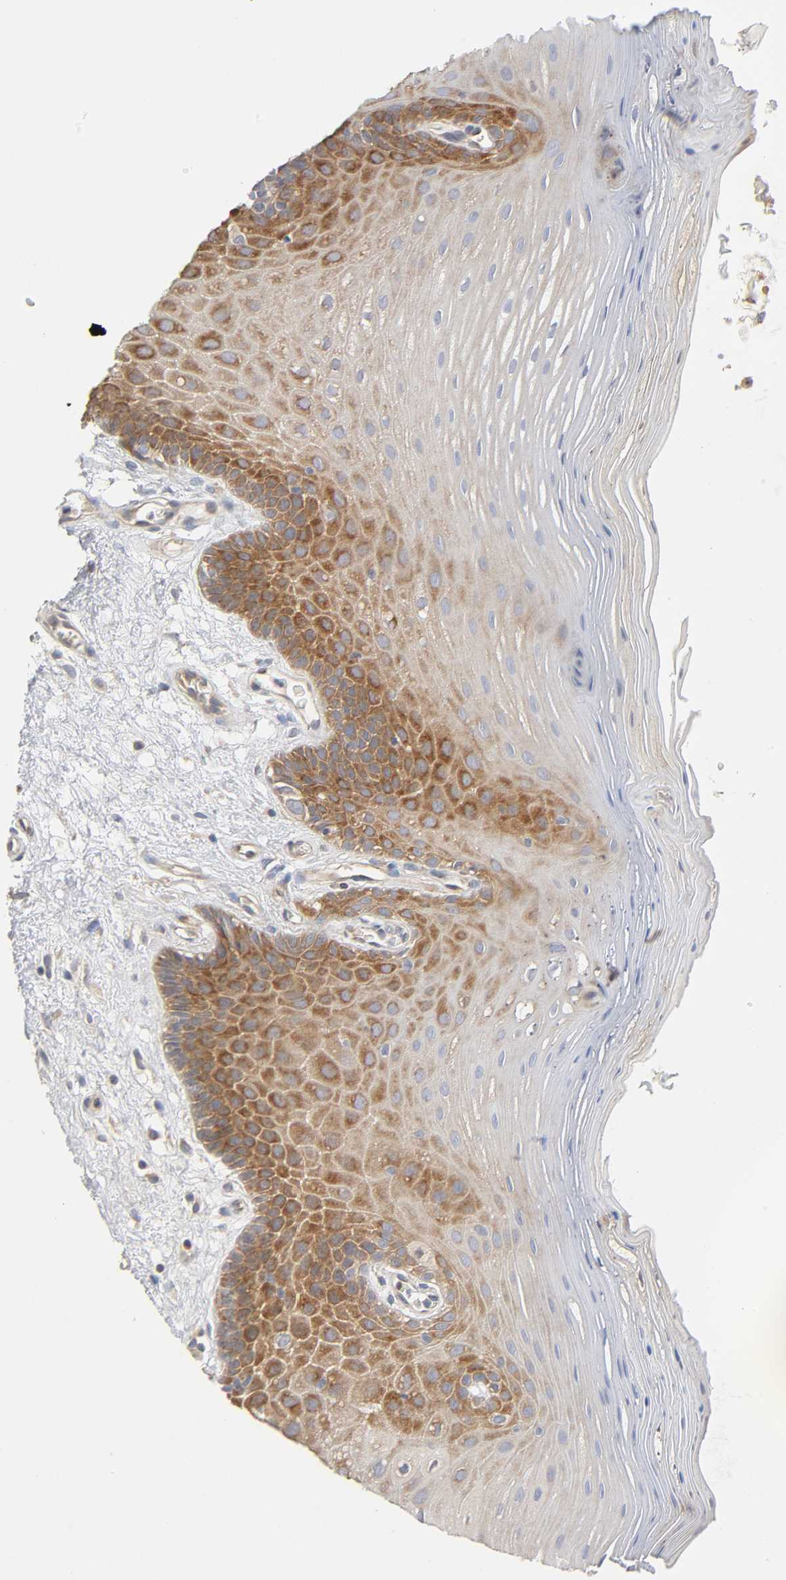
{"staining": {"intensity": "moderate", "quantity": ">75%", "location": "cytoplasmic/membranous"}, "tissue": "oral mucosa", "cell_type": "Squamous epithelial cells", "image_type": "normal", "snomed": [{"axis": "morphology", "description": "Normal tissue, NOS"}, {"axis": "morphology", "description": "Squamous cell carcinoma, NOS"}, {"axis": "topography", "description": "Skeletal muscle"}, {"axis": "topography", "description": "Oral tissue"}, {"axis": "topography", "description": "Head-Neck"}], "caption": "Protein staining of benign oral mucosa displays moderate cytoplasmic/membranous expression in about >75% of squamous epithelial cells.", "gene": "IQCJ", "patient": {"sex": "male", "age": 71}}